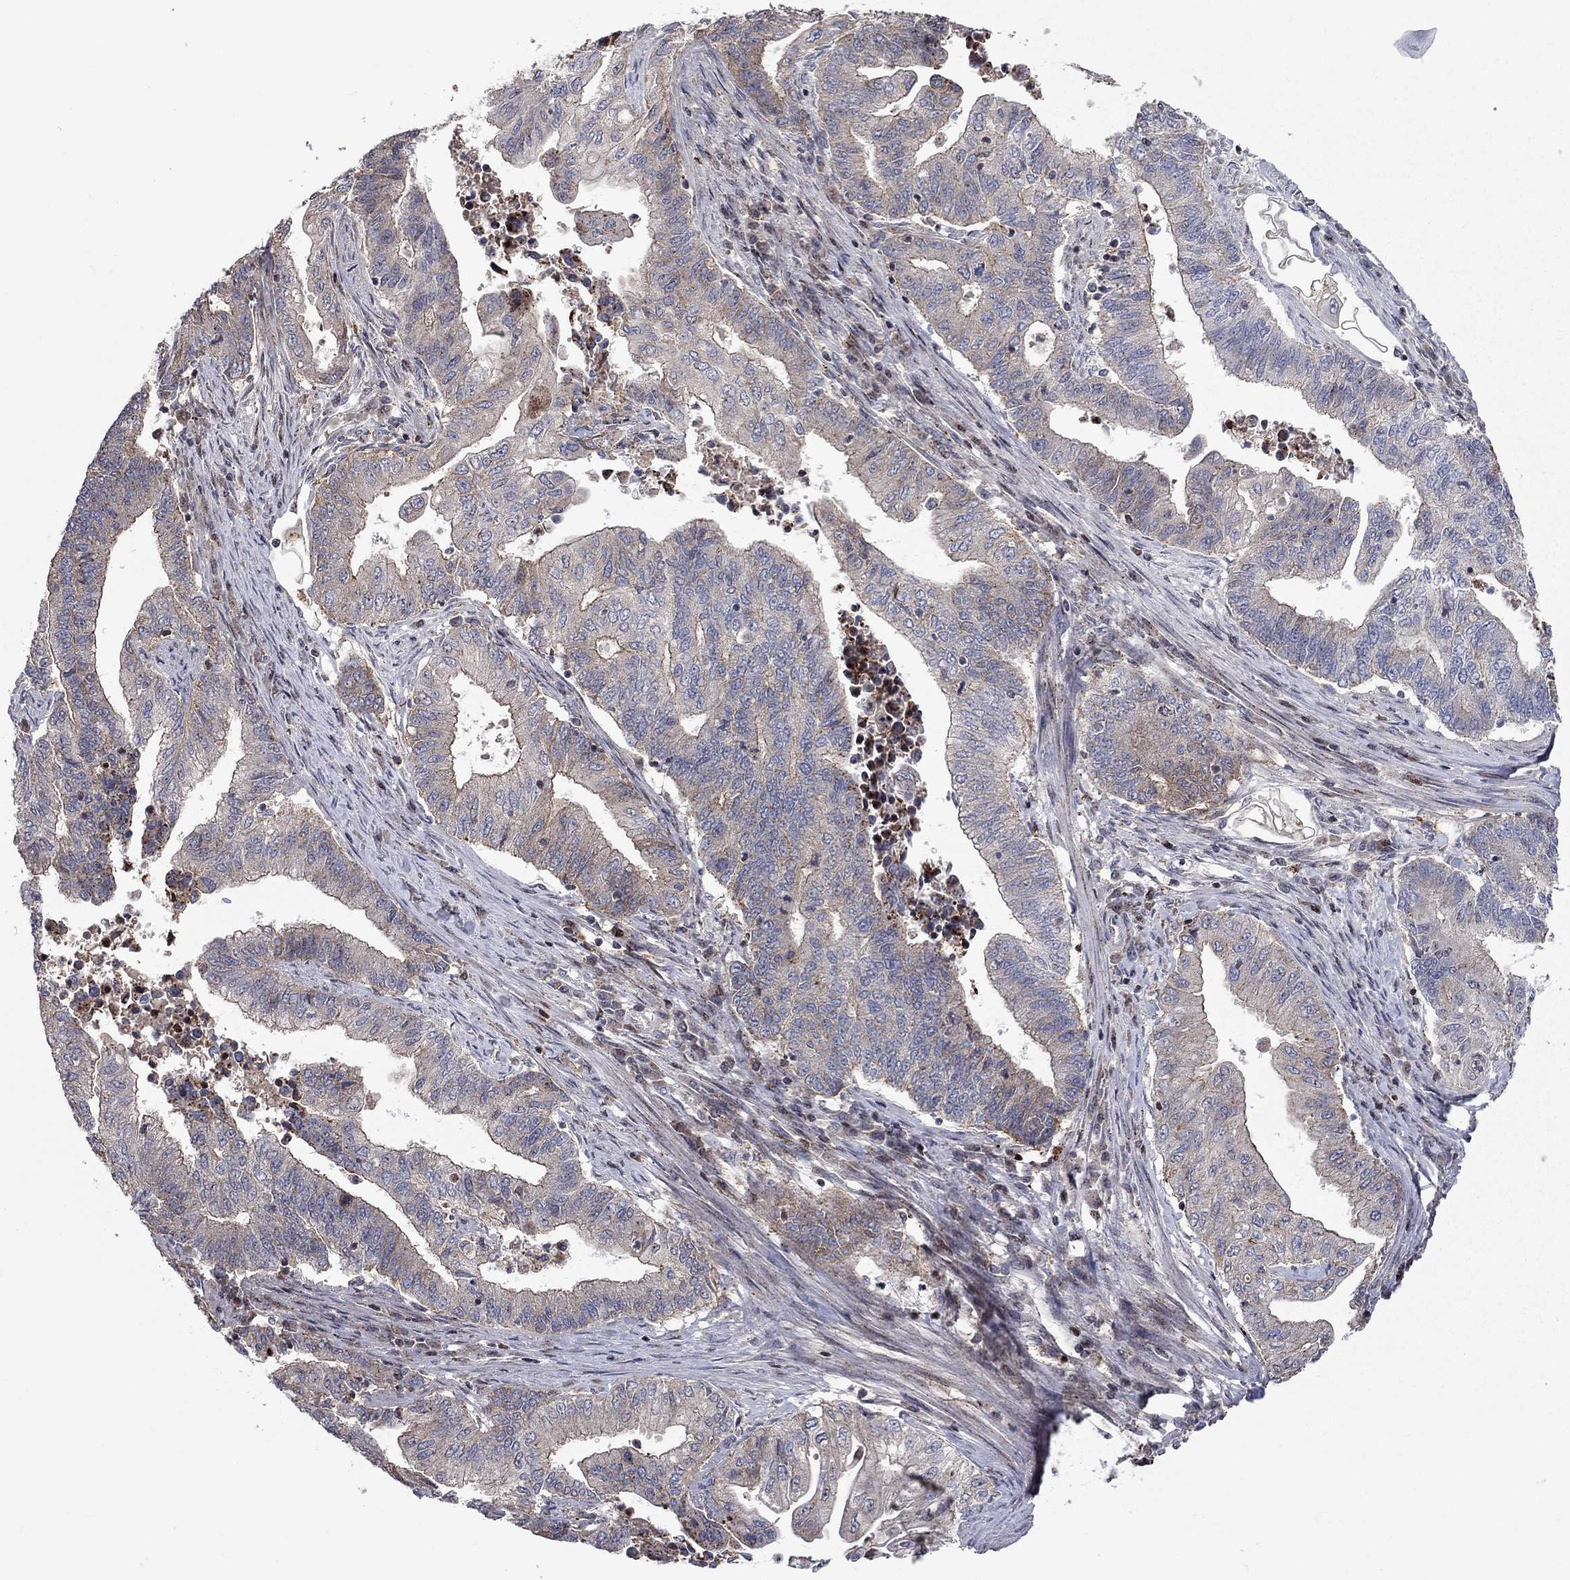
{"staining": {"intensity": "weak", "quantity": "<25%", "location": "cytoplasmic/membranous"}, "tissue": "endometrial cancer", "cell_type": "Tumor cells", "image_type": "cancer", "snomed": [{"axis": "morphology", "description": "Adenocarcinoma, NOS"}, {"axis": "topography", "description": "Uterus"}, {"axis": "topography", "description": "Endometrium"}], "caption": "Image shows no significant protein positivity in tumor cells of adenocarcinoma (endometrial).", "gene": "ERN2", "patient": {"sex": "female", "age": 54}}